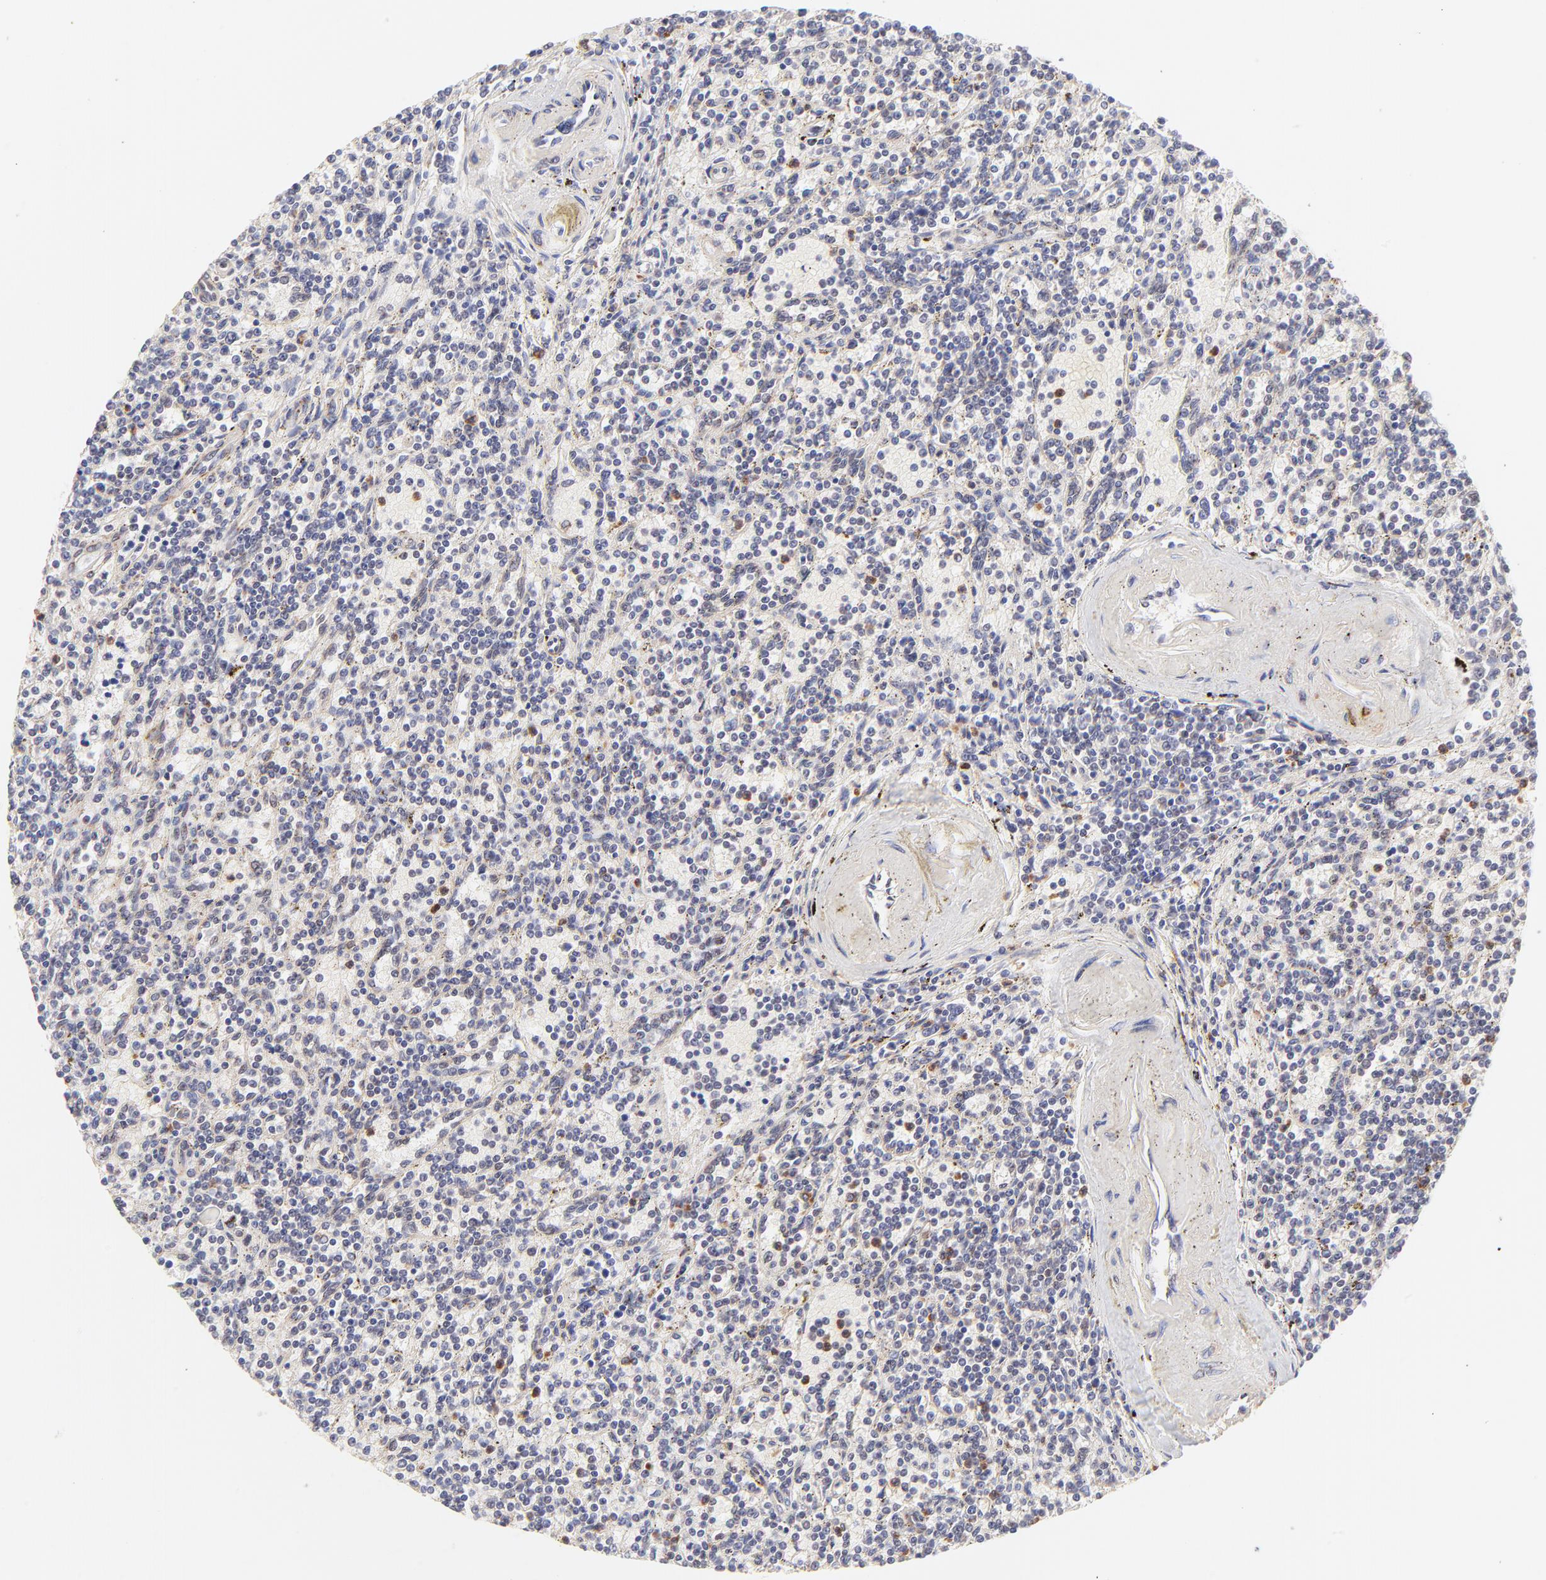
{"staining": {"intensity": "negative", "quantity": "none", "location": "none"}, "tissue": "lymphoma", "cell_type": "Tumor cells", "image_type": "cancer", "snomed": [{"axis": "morphology", "description": "Malignant lymphoma, non-Hodgkin's type, Low grade"}, {"axis": "topography", "description": "Spleen"}], "caption": "This histopathology image is of malignant lymphoma, non-Hodgkin's type (low-grade) stained with IHC to label a protein in brown with the nuclei are counter-stained blue. There is no staining in tumor cells.", "gene": "MED12", "patient": {"sex": "male", "age": 73}}